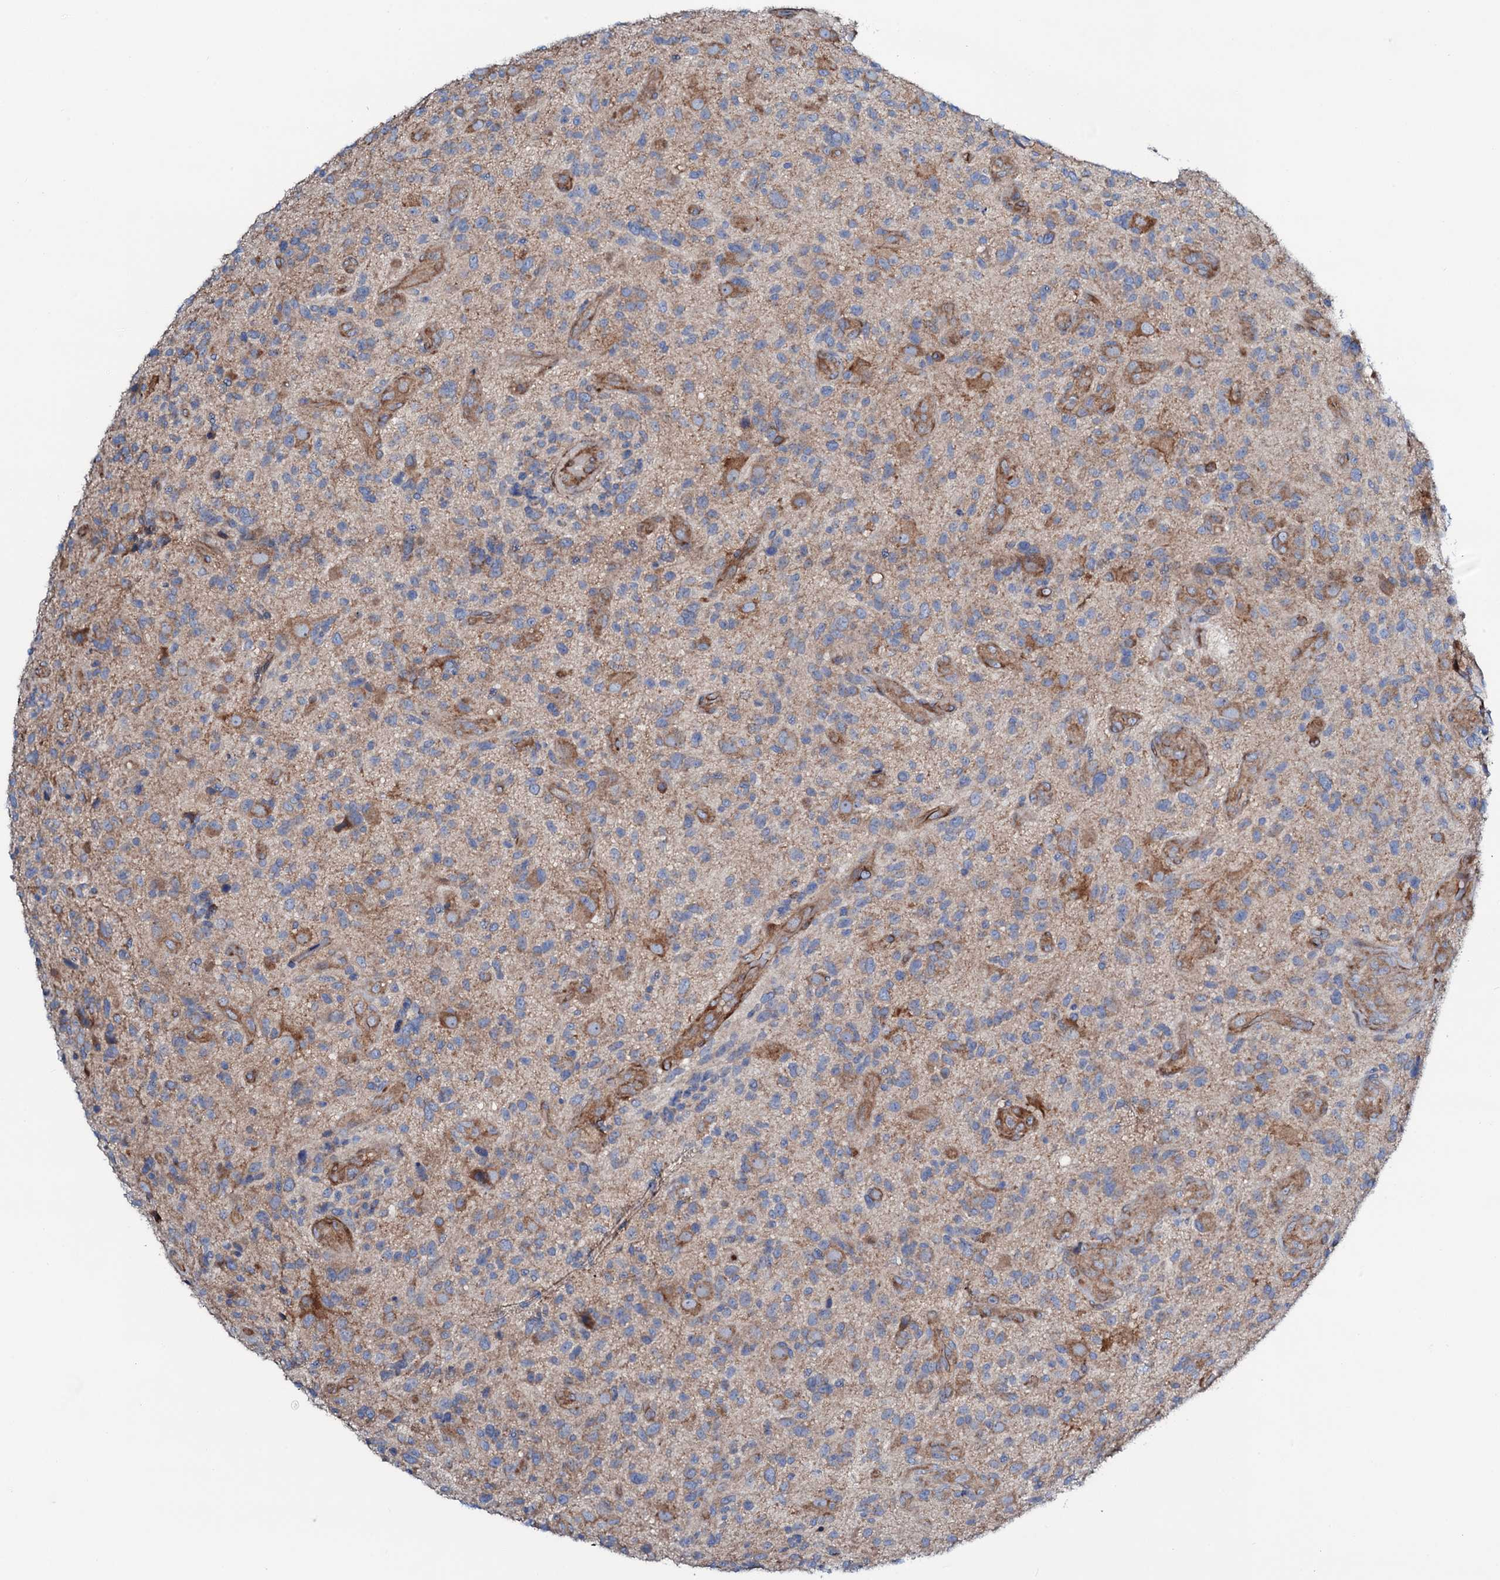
{"staining": {"intensity": "weak", "quantity": "<25%", "location": "cytoplasmic/membranous"}, "tissue": "glioma", "cell_type": "Tumor cells", "image_type": "cancer", "snomed": [{"axis": "morphology", "description": "Glioma, malignant, High grade"}, {"axis": "topography", "description": "Brain"}], "caption": "Tumor cells are negative for brown protein staining in malignant glioma (high-grade).", "gene": "STARD13", "patient": {"sex": "male", "age": 47}}